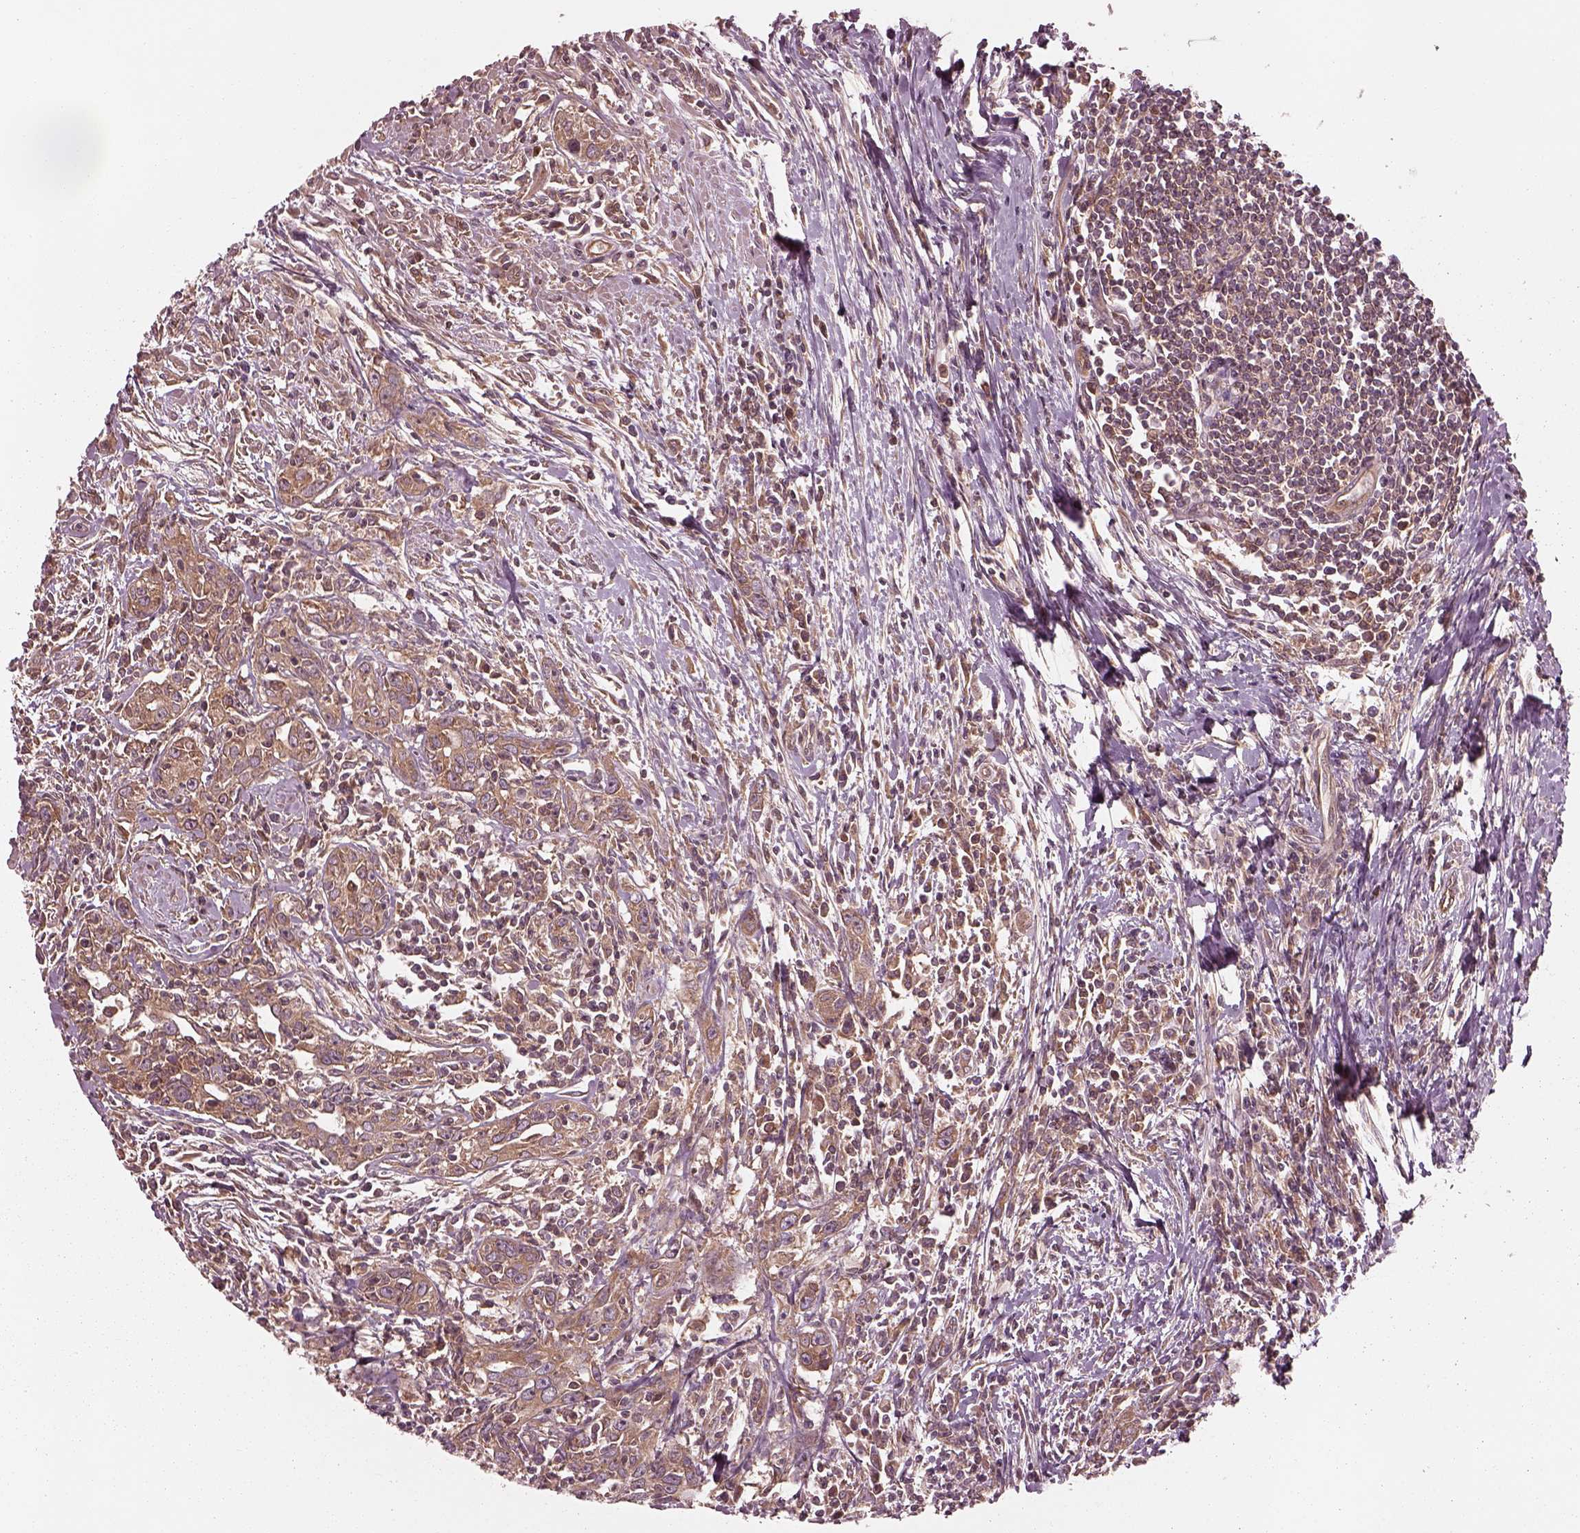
{"staining": {"intensity": "moderate", "quantity": ">75%", "location": "cytoplasmic/membranous"}, "tissue": "urothelial cancer", "cell_type": "Tumor cells", "image_type": "cancer", "snomed": [{"axis": "morphology", "description": "Urothelial carcinoma, High grade"}, {"axis": "topography", "description": "Urinary bladder"}], "caption": "Immunohistochemistry micrograph of neoplastic tissue: urothelial cancer stained using immunohistochemistry (IHC) displays medium levels of moderate protein expression localized specifically in the cytoplasmic/membranous of tumor cells, appearing as a cytoplasmic/membranous brown color.", "gene": "PIK3R2", "patient": {"sex": "male", "age": 83}}